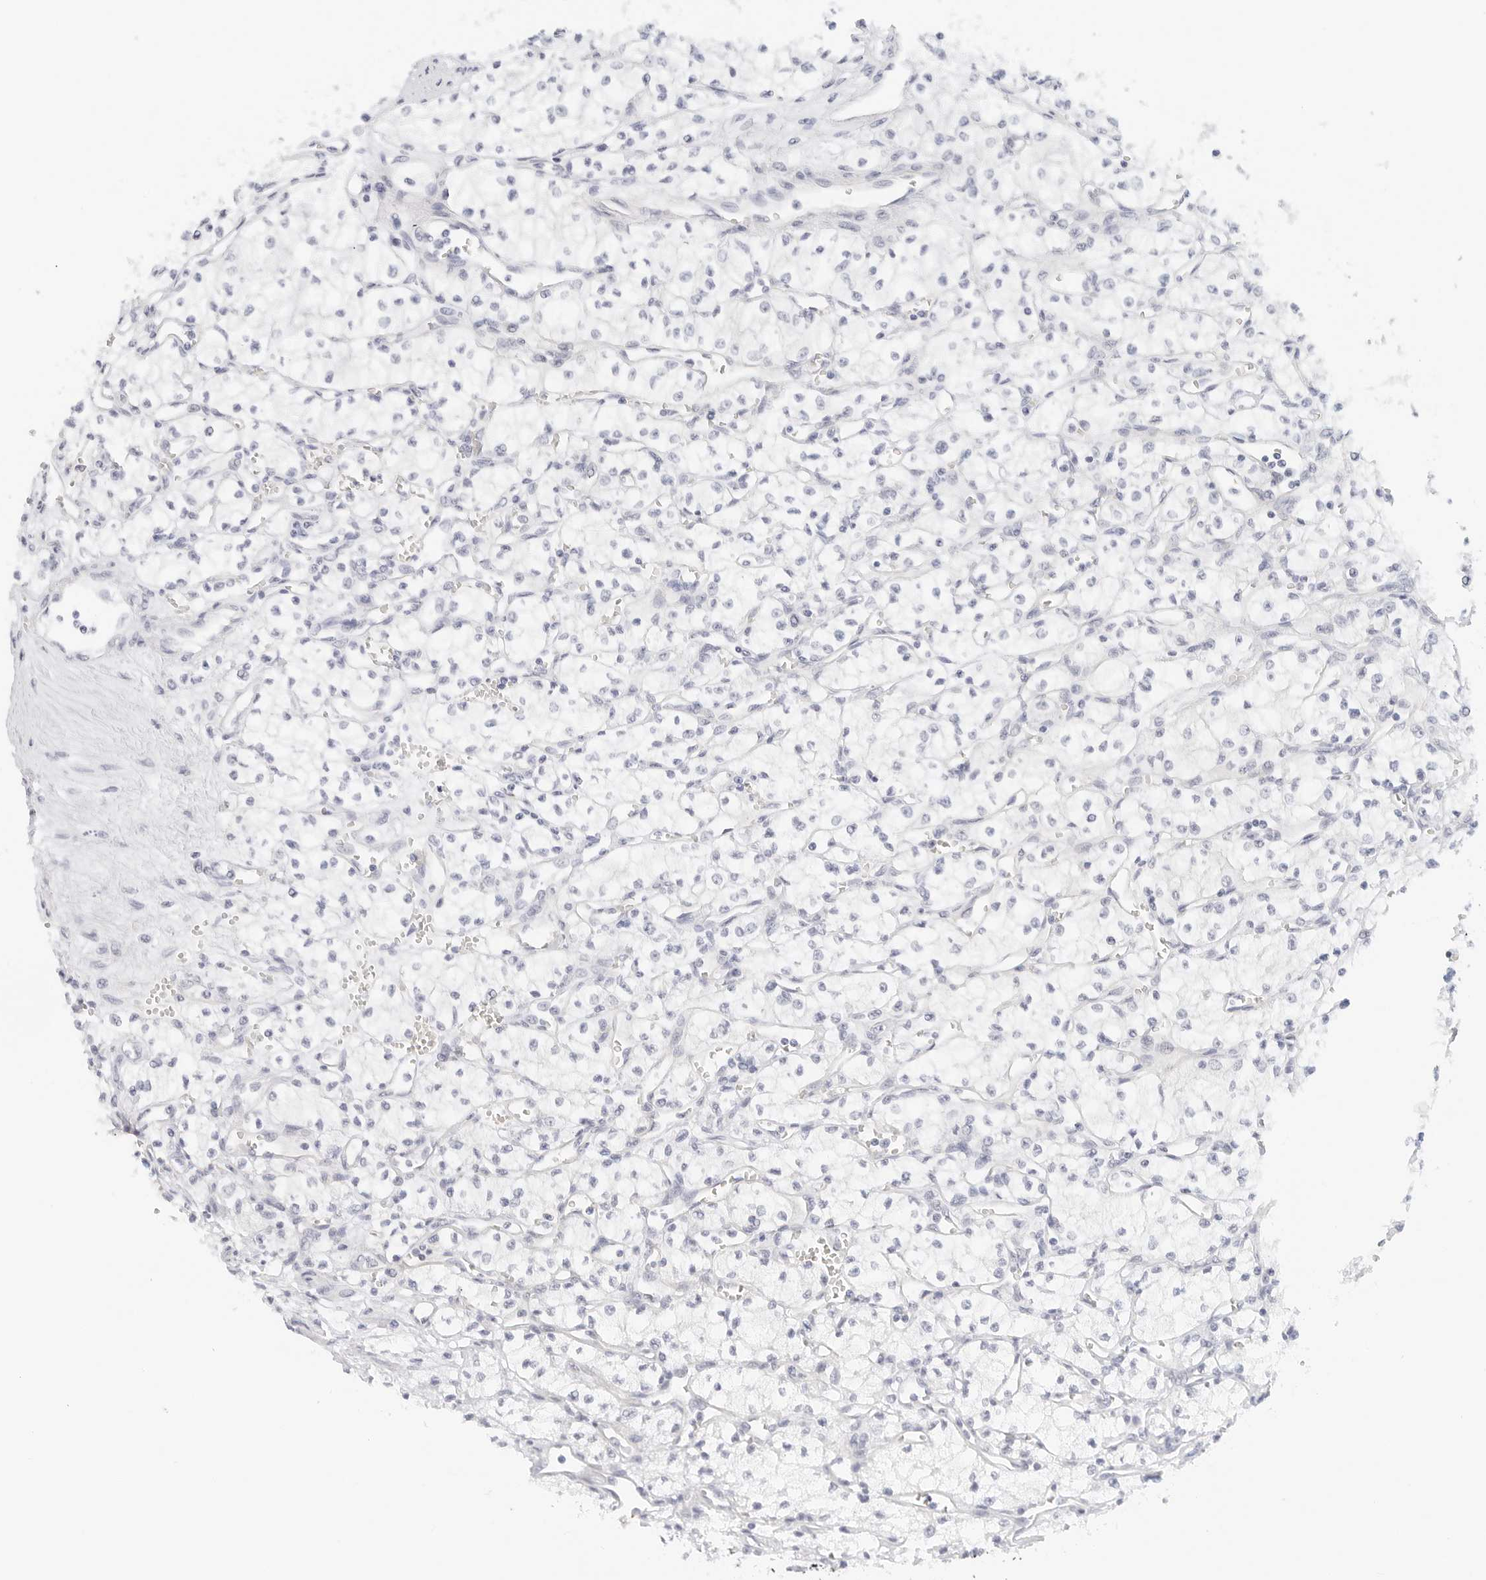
{"staining": {"intensity": "negative", "quantity": "none", "location": "none"}, "tissue": "renal cancer", "cell_type": "Tumor cells", "image_type": "cancer", "snomed": [{"axis": "morphology", "description": "Adenocarcinoma, NOS"}, {"axis": "topography", "description": "Kidney"}], "caption": "This is an IHC photomicrograph of adenocarcinoma (renal). There is no expression in tumor cells.", "gene": "CD22", "patient": {"sex": "male", "age": 59}}